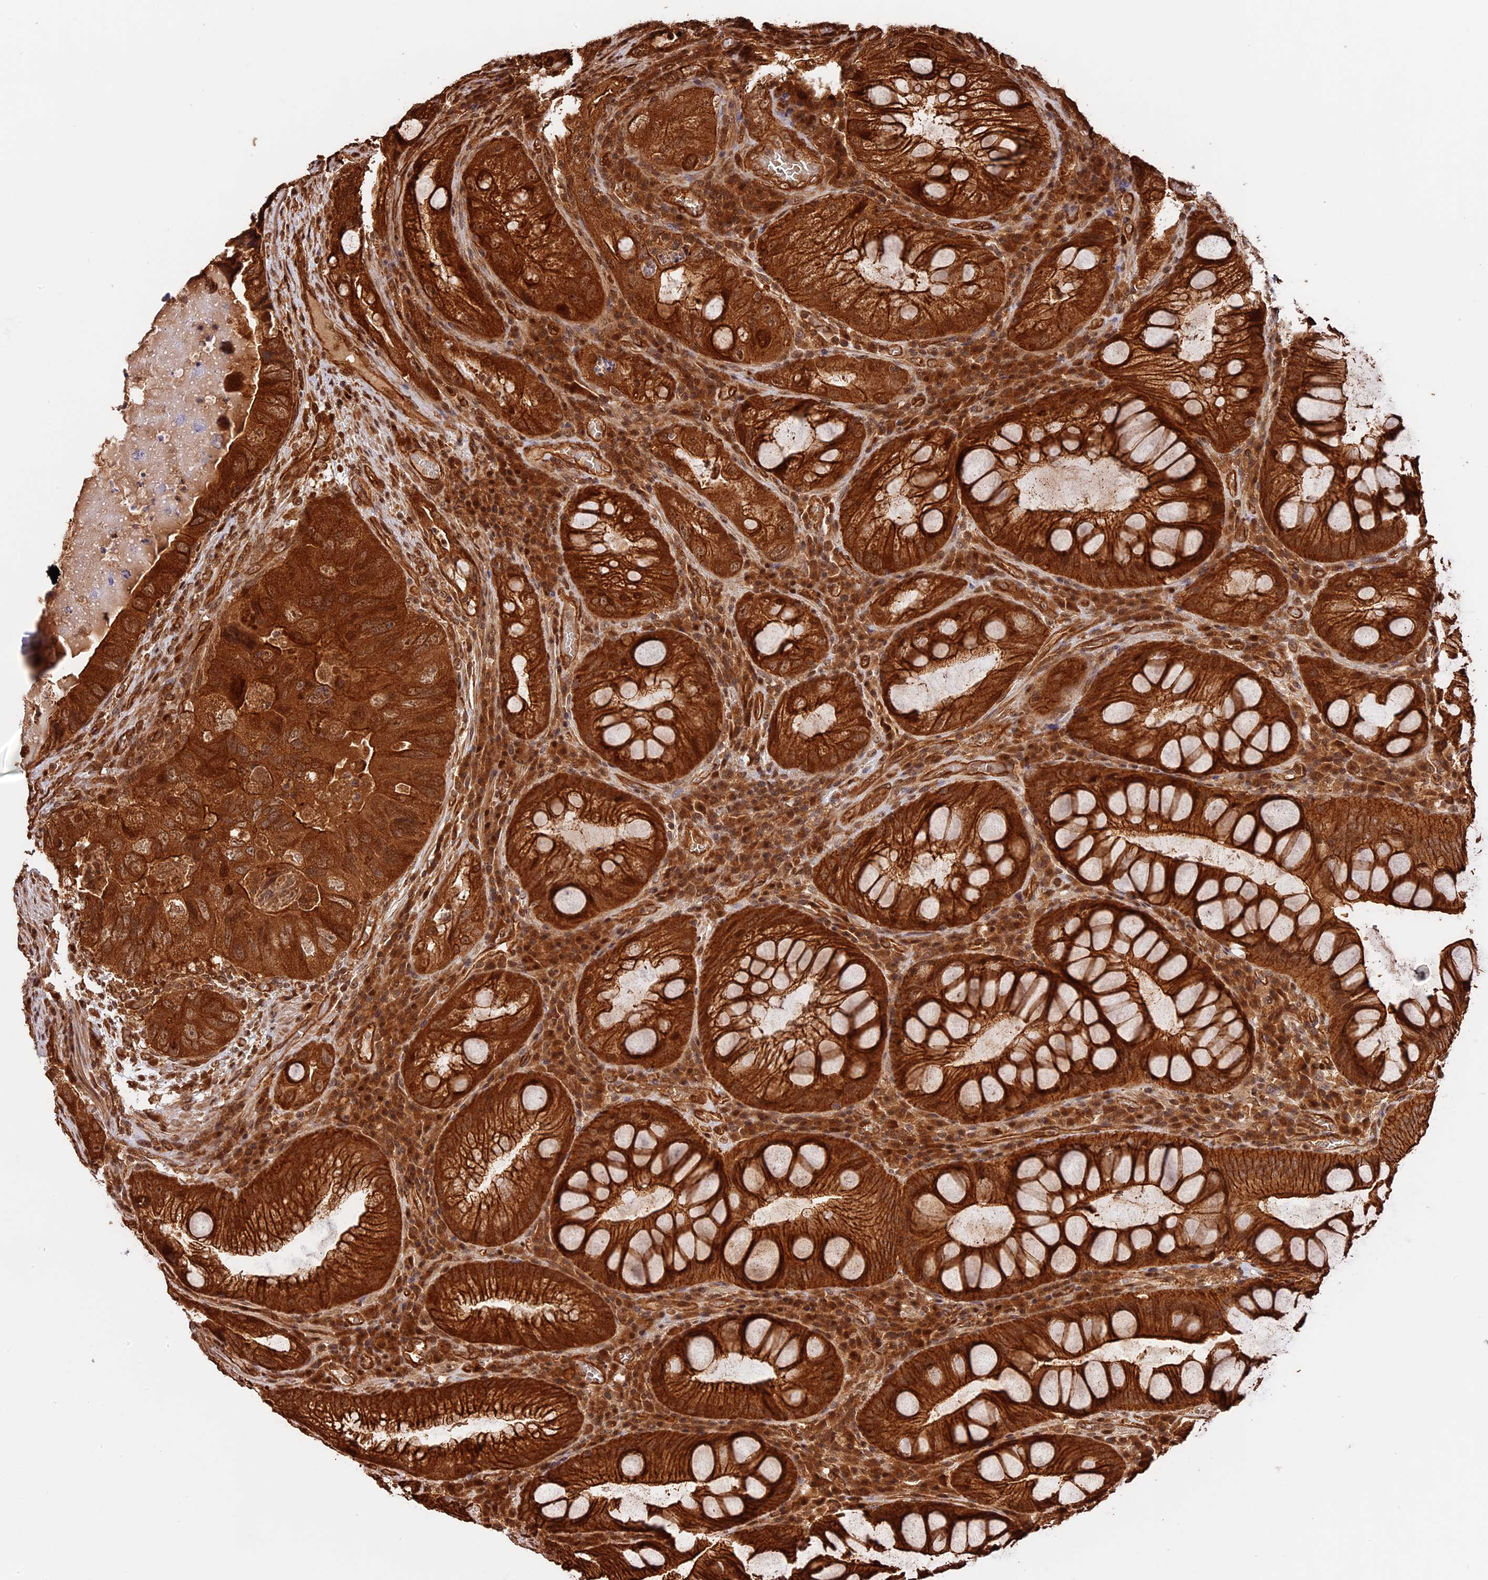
{"staining": {"intensity": "strong", "quantity": ">75%", "location": "cytoplasmic/membranous"}, "tissue": "colorectal cancer", "cell_type": "Tumor cells", "image_type": "cancer", "snomed": [{"axis": "morphology", "description": "Adenocarcinoma, NOS"}, {"axis": "topography", "description": "Rectum"}], "caption": "This image demonstrates colorectal adenocarcinoma stained with IHC to label a protein in brown. The cytoplasmic/membranous of tumor cells show strong positivity for the protein. Nuclei are counter-stained blue.", "gene": "PPP1R37", "patient": {"sex": "male", "age": 63}}